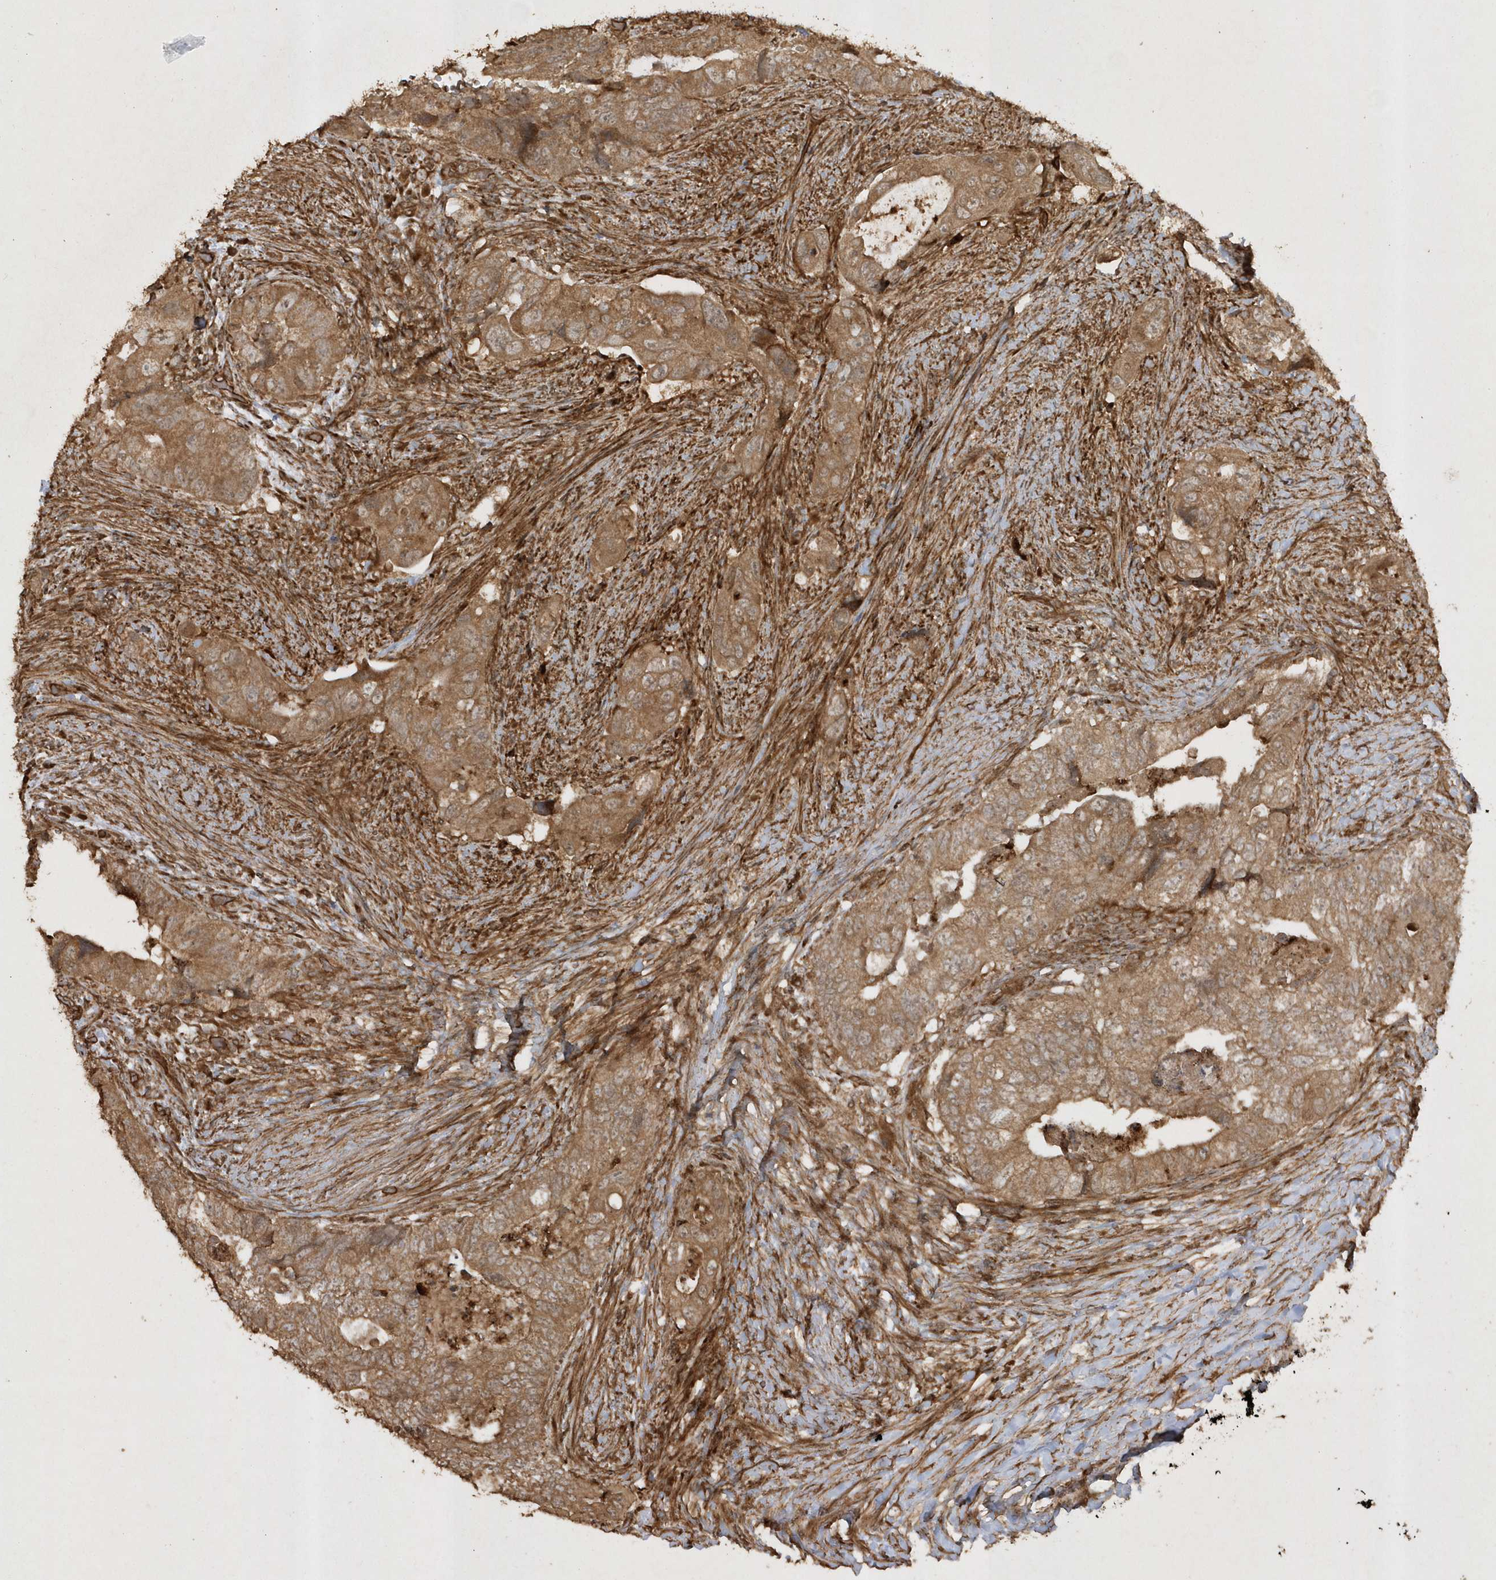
{"staining": {"intensity": "moderate", "quantity": ">75%", "location": "cytoplasmic/membranous"}, "tissue": "colorectal cancer", "cell_type": "Tumor cells", "image_type": "cancer", "snomed": [{"axis": "morphology", "description": "Adenocarcinoma, NOS"}, {"axis": "topography", "description": "Rectum"}], "caption": "Colorectal cancer (adenocarcinoma) stained with a protein marker demonstrates moderate staining in tumor cells.", "gene": "AVPI1", "patient": {"sex": "male", "age": 63}}